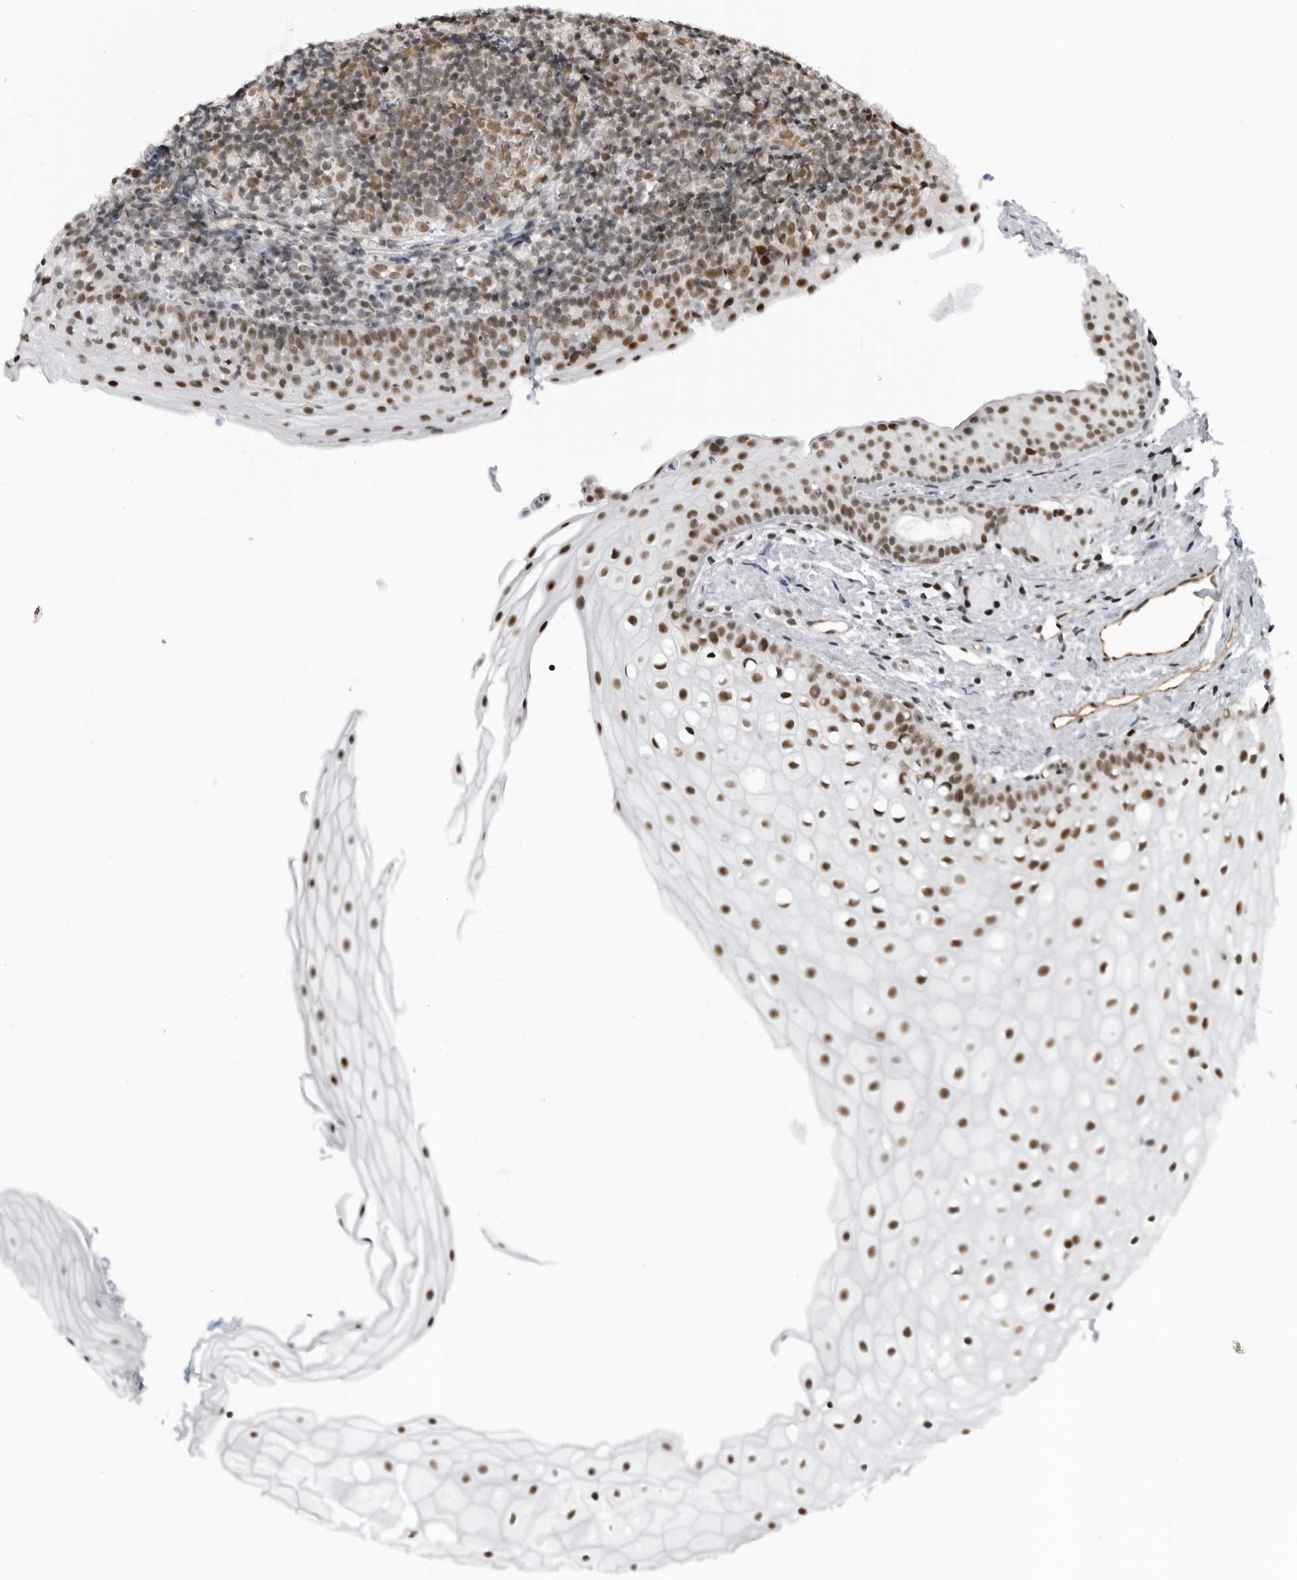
{"staining": {"intensity": "strong", "quantity": ">75%", "location": "nuclear"}, "tissue": "oral mucosa", "cell_type": "Squamous epithelial cells", "image_type": "normal", "snomed": [{"axis": "morphology", "description": "Normal tissue, NOS"}, {"axis": "topography", "description": "Oral tissue"}], "caption": "The histopathology image reveals a brown stain indicating the presence of a protein in the nuclear of squamous epithelial cells in oral mucosa.", "gene": "RNF26", "patient": {"sex": "male", "age": 28}}